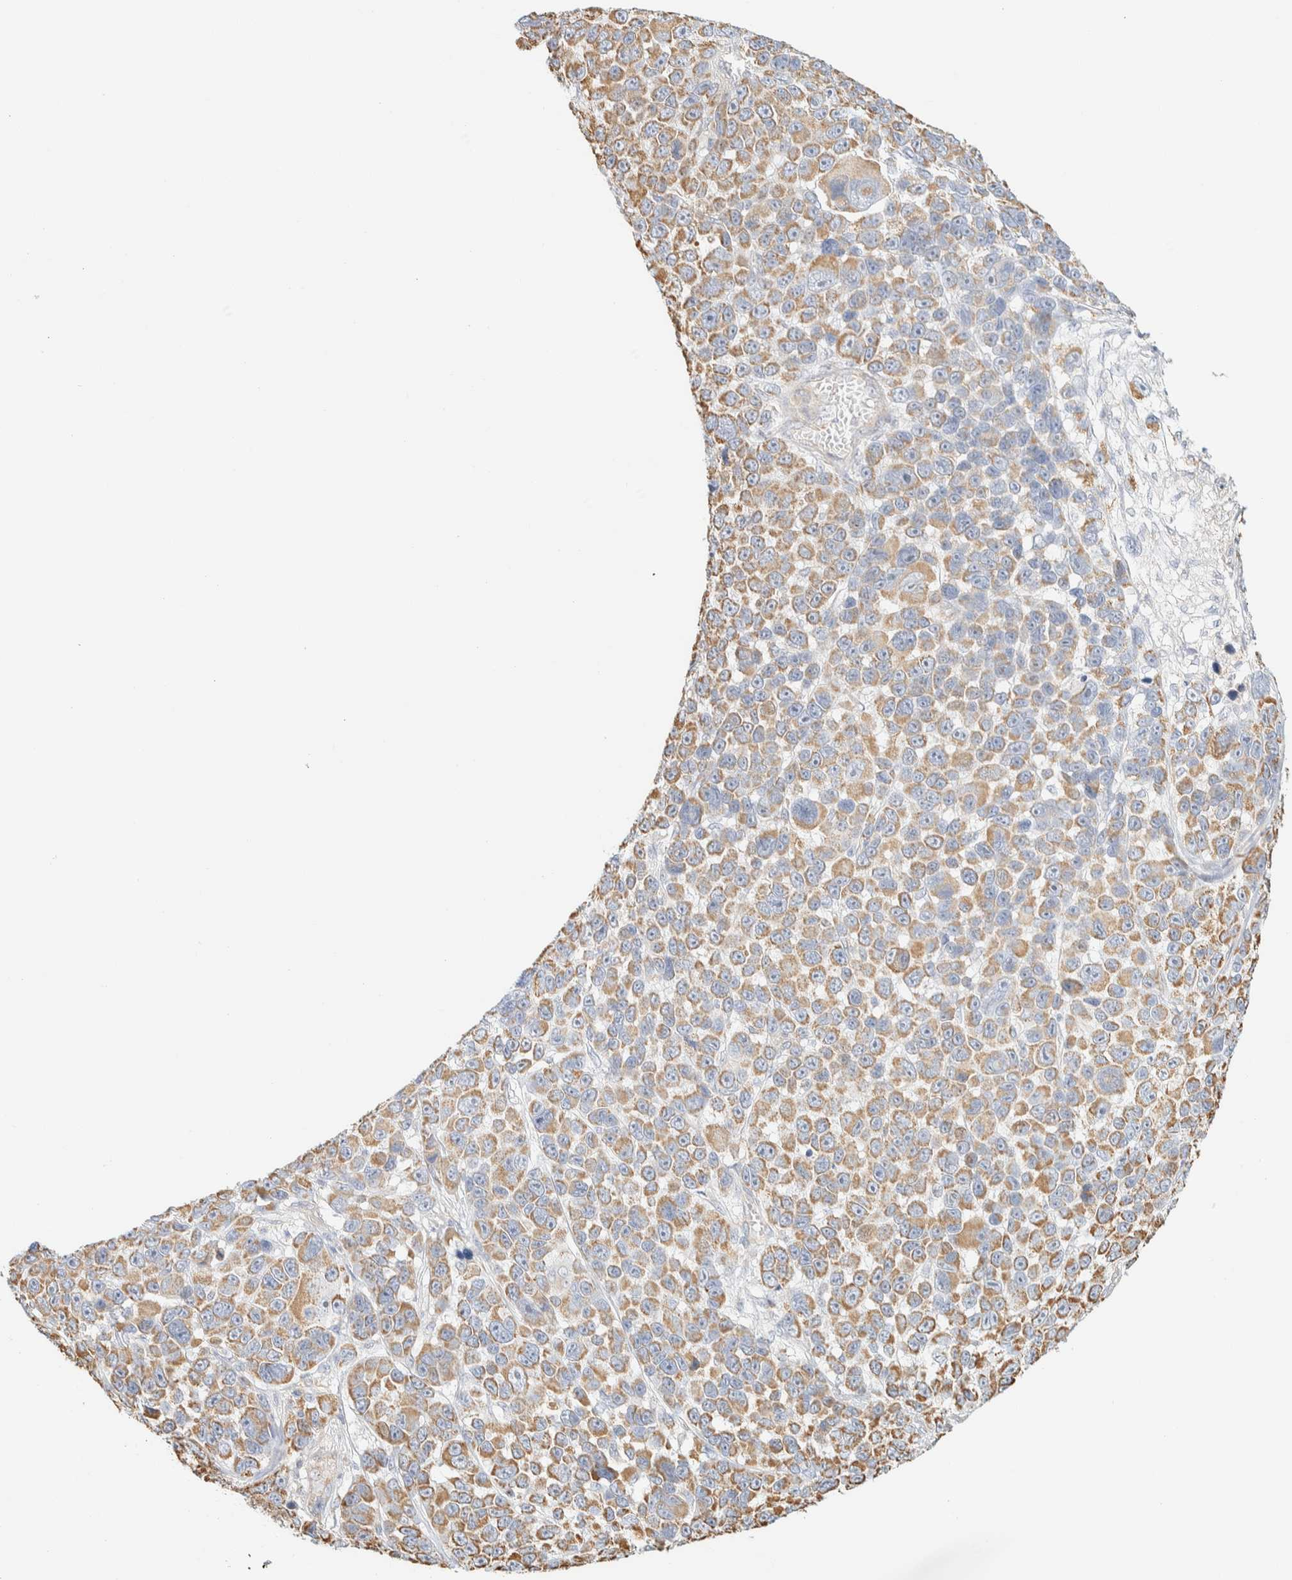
{"staining": {"intensity": "moderate", "quantity": ">75%", "location": "cytoplasmic/membranous"}, "tissue": "melanoma", "cell_type": "Tumor cells", "image_type": "cancer", "snomed": [{"axis": "morphology", "description": "Malignant melanoma, NOS"}, {"axis": "topography", "description": "Skin"}], "caption": "Brown immunohistochemical staining in malignant melanoma demonstrates moderate cytoplasmic/membranous staining in about >75% of tumor cells.", "gene": "APBB2", "patient": {"sex": "male", "age": 53}}